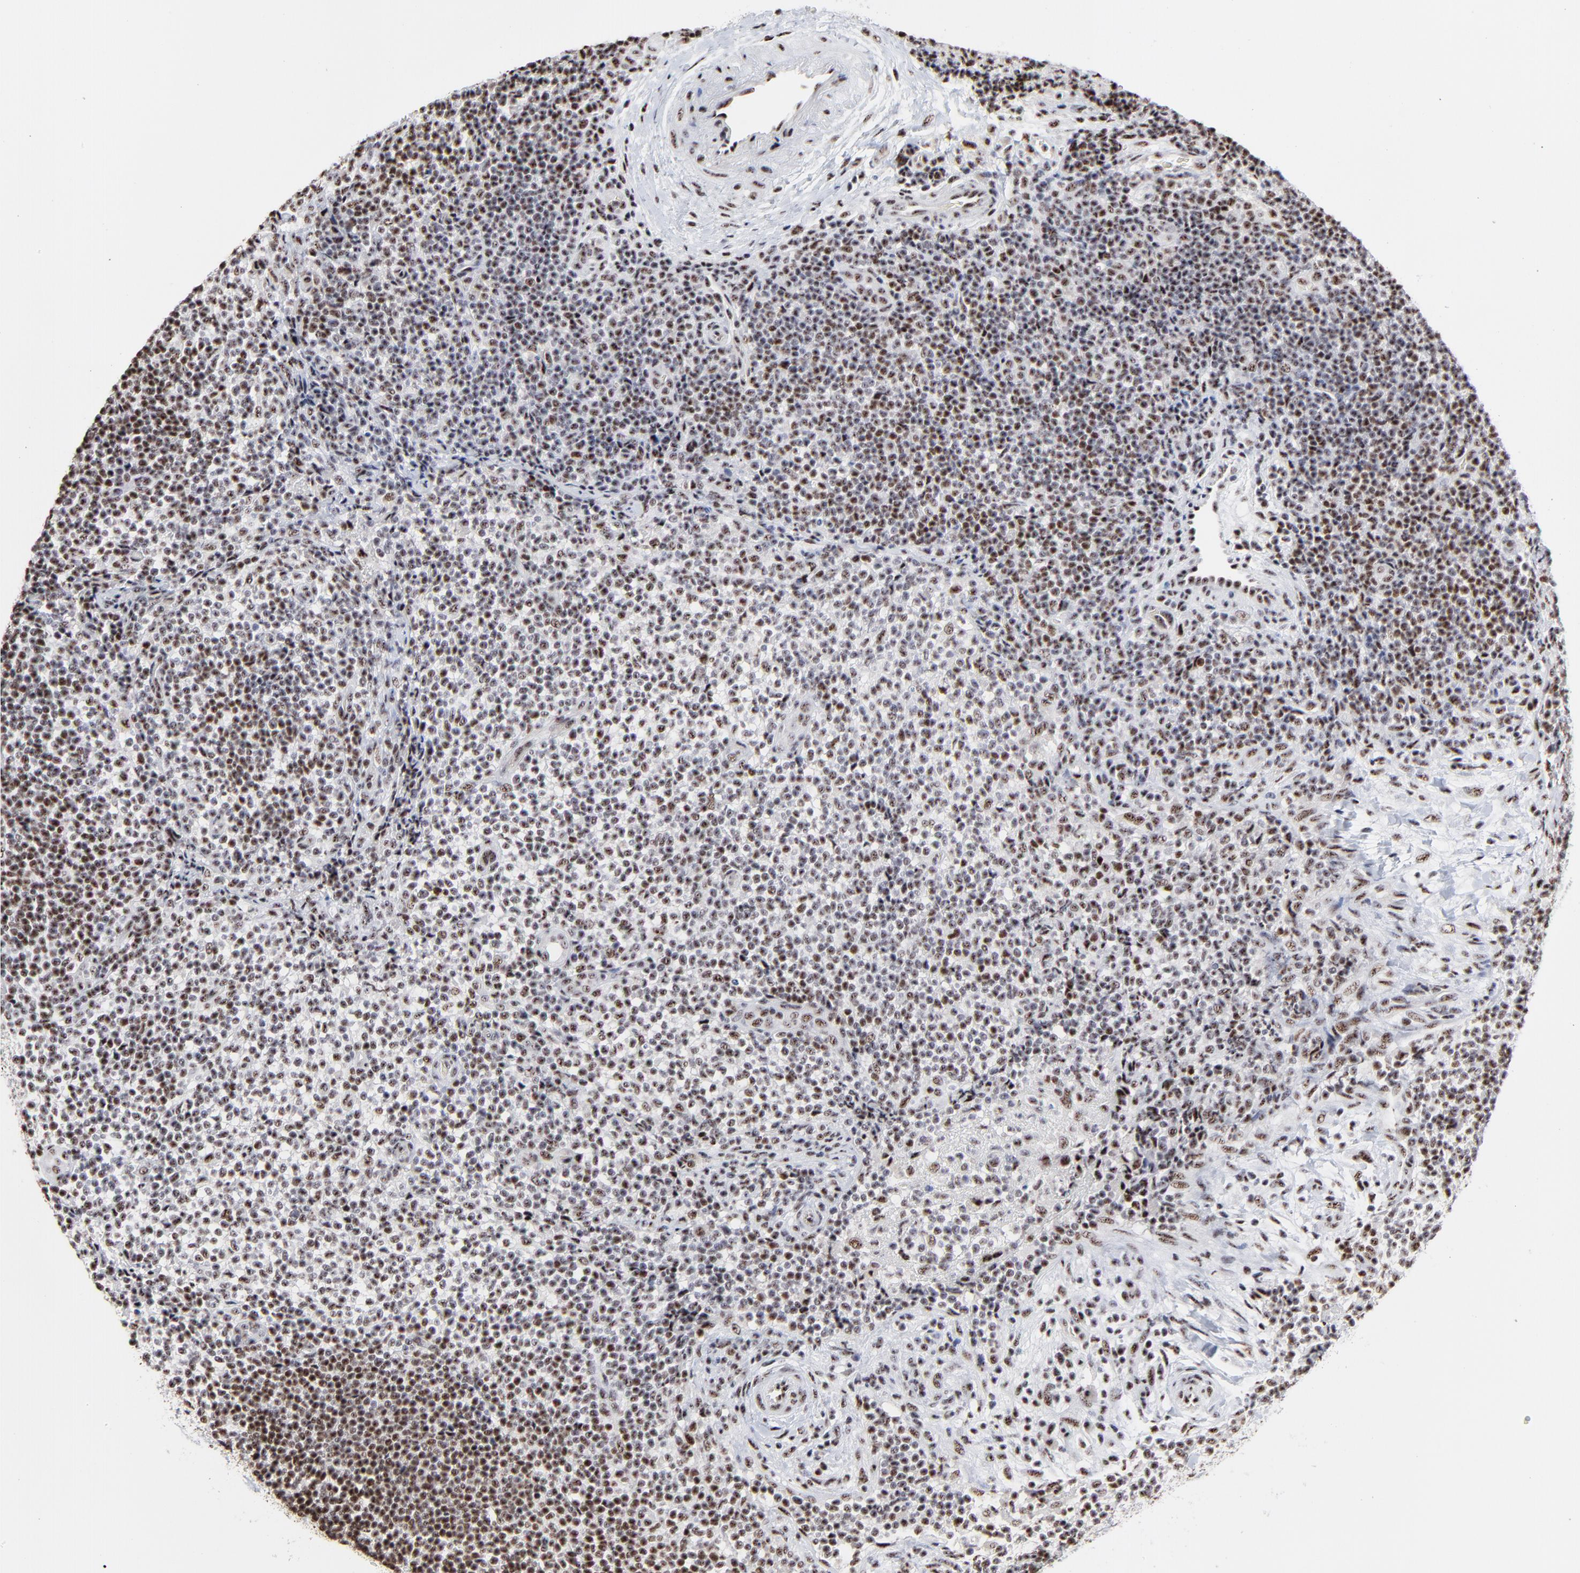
{"staining": {"intensity": "weak", "quantity": "25%-75%", "location": "nuclear"}, "tissue": "lymphoma", "cell_type": "Tumor cells", "image_type": "cancer", "snomed": [{"axis": "morphology", "description": "Malignant lymphoma, non-Hodgkin's type, Low grade"}, {"axis": "topography", "description": "Lymph node"}], "caption": "DAB (3,3'-diaminobenzidine) immunohistochemical staining of human malignant lymphoma, non-Hodgkin's type (low-grade) demonstrates weak nuclear protein positivity in approximately 25%-75% of tumor cells.", "gene": "MBD4", "patient": {"sex": "female", "age": 76}}